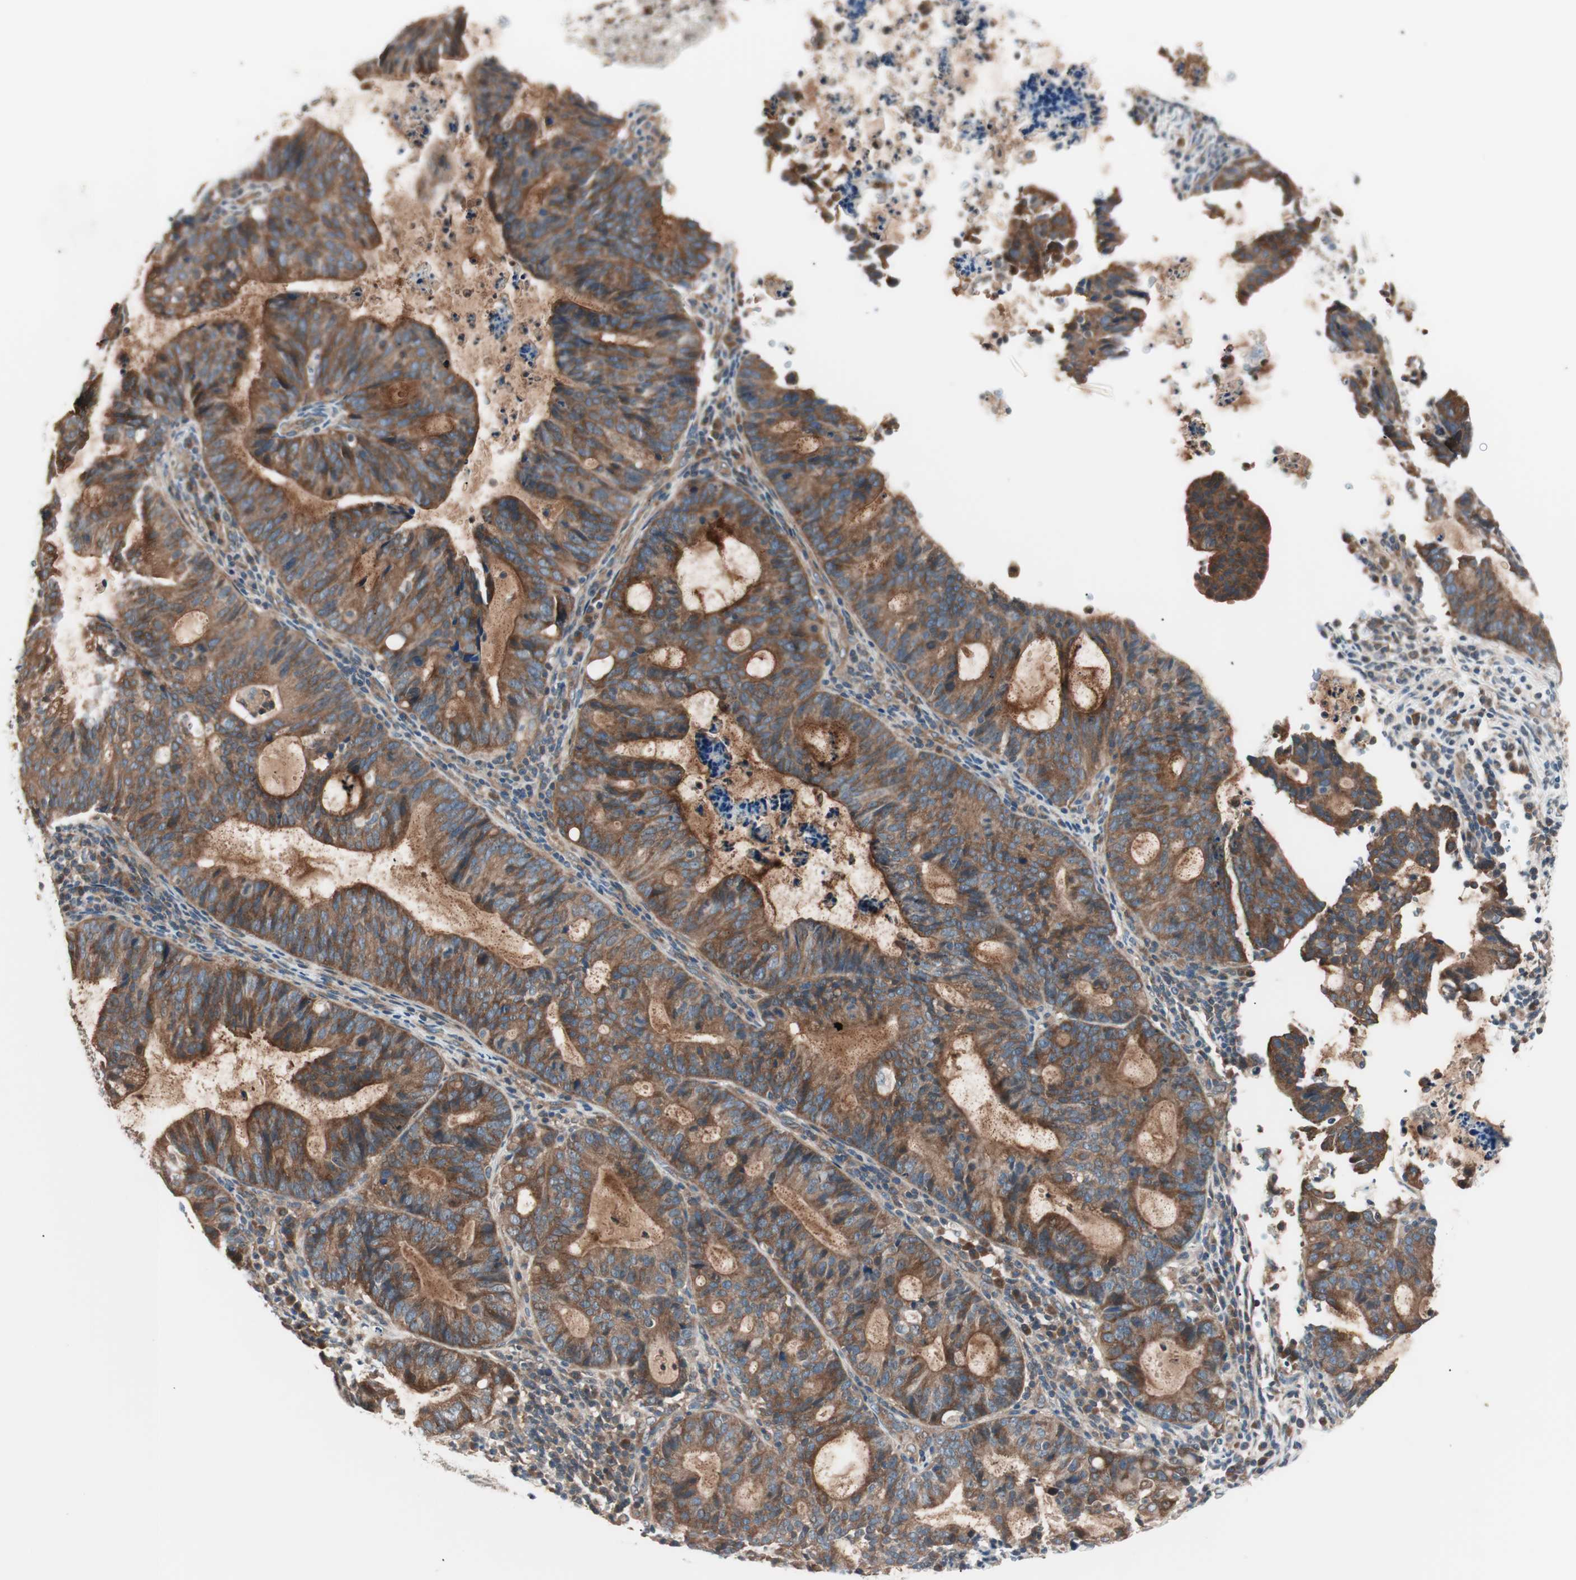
{"staining": {"intensity": "strong", "quantity": ">75%", "location": "cytoplasmic/membranous"}, "tissue": "endometrial cancer", "cell_type": "Tumor cells", "image_type": "cancer", "snomed": [{"axis": "morphology", "description": "Adenocarcinoma, NOS"}, {"axis": "topography", "description": "Uterus"}], "caption": "Immunohistochemistry (IHC) staining of adenocarcinoma (endometrial), which displays high levels of strong cytoplasmic/membranous staining in about >75% of tumor cells indicating strong cytoplasmic/membranous protein staining. The staining was performed using DAB (brown) for protein detection and nuclei were counterstained in hematoxylin (blue).", "gene": "TSG101", "patient": {"sex": "female", "age": 83}}